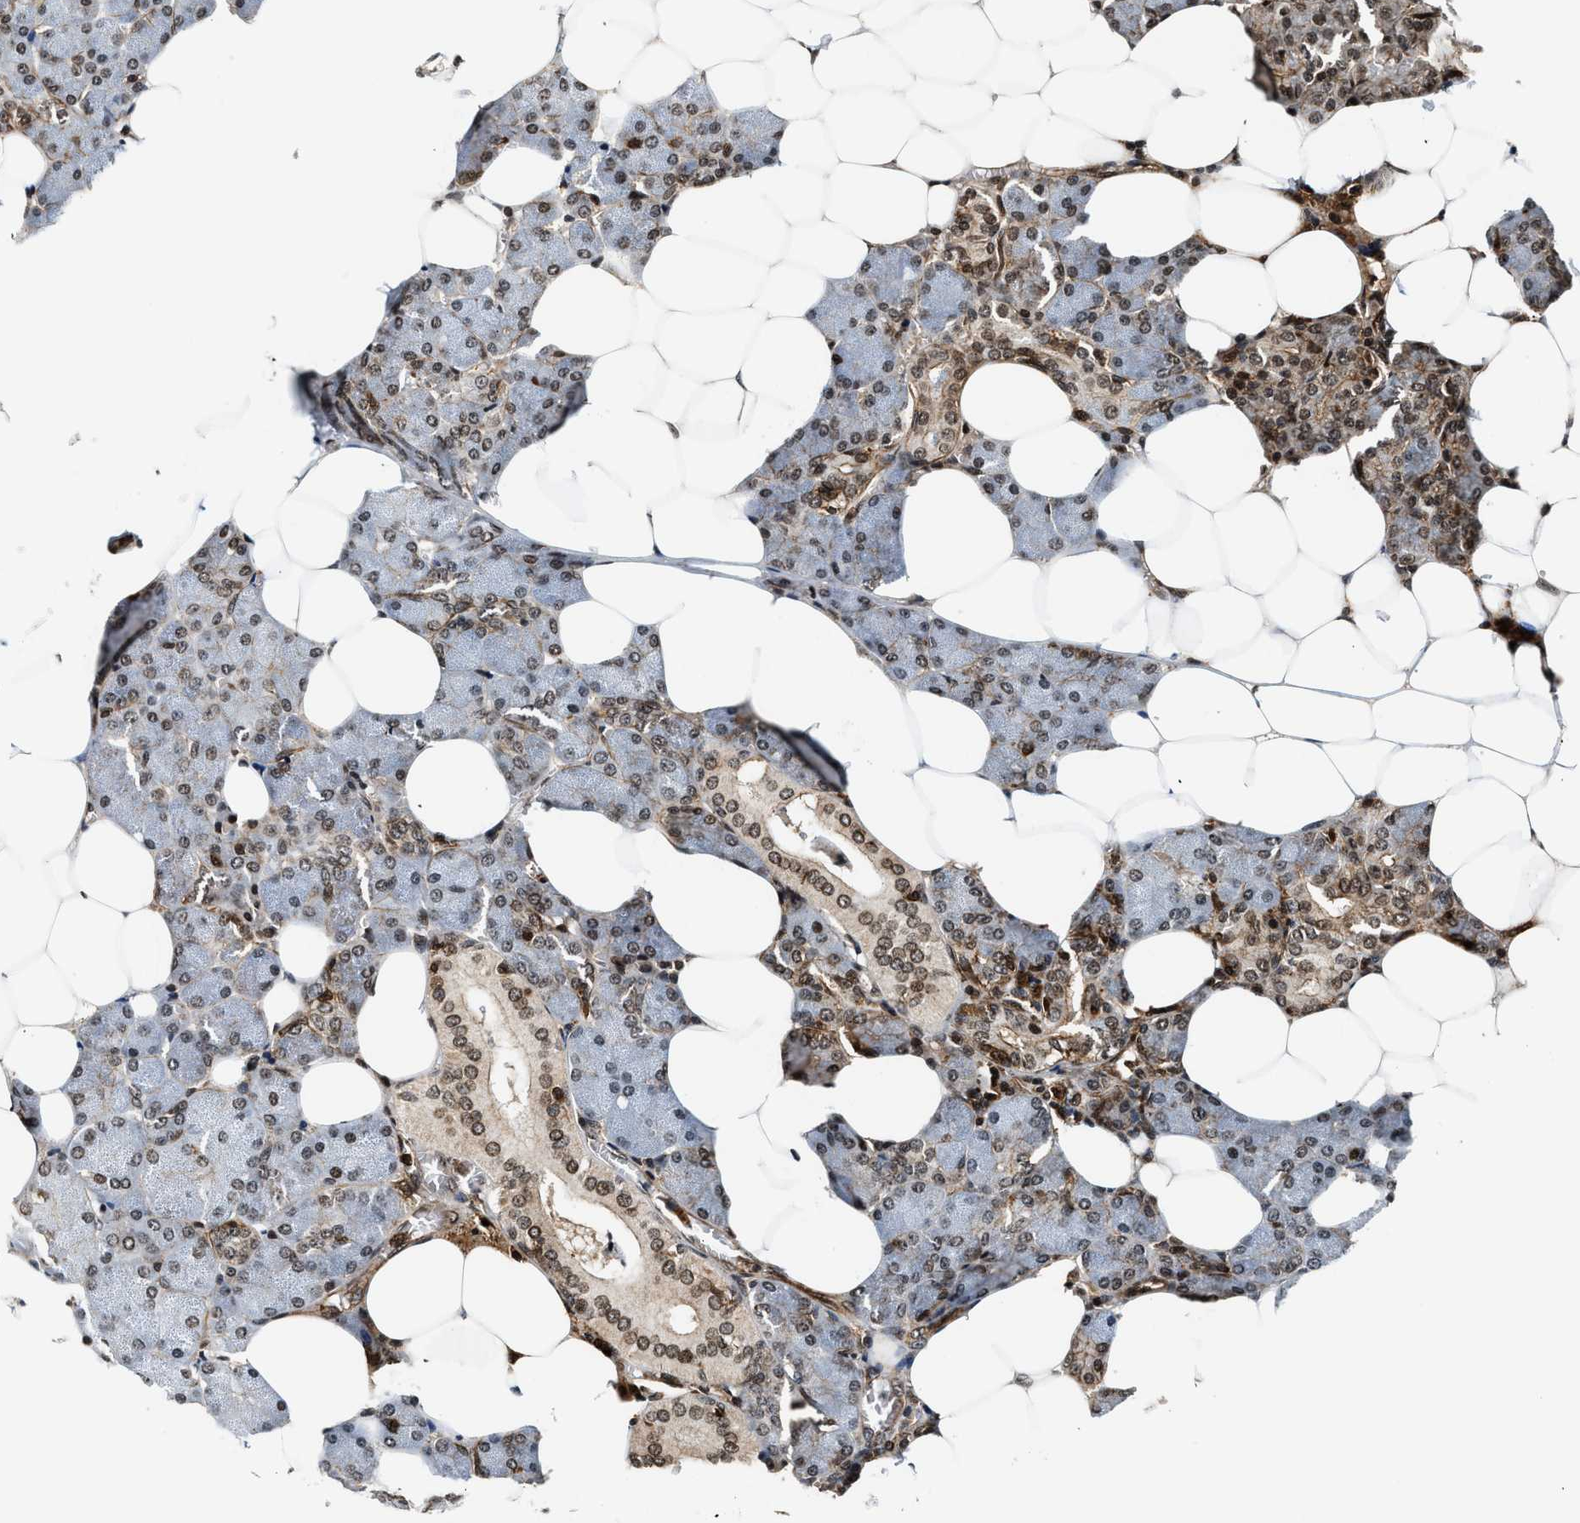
{"staining": {"intensity": "strong", "quantity": "25%-75%", "location": "cytoplasmic/membranous,nuclear"}, "tissue": "salivary gland", "cell_type": "Glandular cells", "image_type": "normal", "snomed": [{"axis": "morphology", "description": "Normal tissue, NOS"}, {"axis": "morphology", "description": "Adenoma, NOS"}, {"axis": "topography", "description": "Salivary gland"}], "caption": "Immunohistochemistry (IHC) staining of benign salivary gland, which shows high levels of strong cytoplasmic/membranous,nuclear positivity in approximately 25%-75% of glandular cells indicating strong cytoplasmic/membranous,nuclear protein expression. The staining was performed using DAB (brown) for protein detection and nuclei were counterstained in hematoxylin (blue).", "gene": "MDM2", "patient": {"sex": "female", "age": 32}}